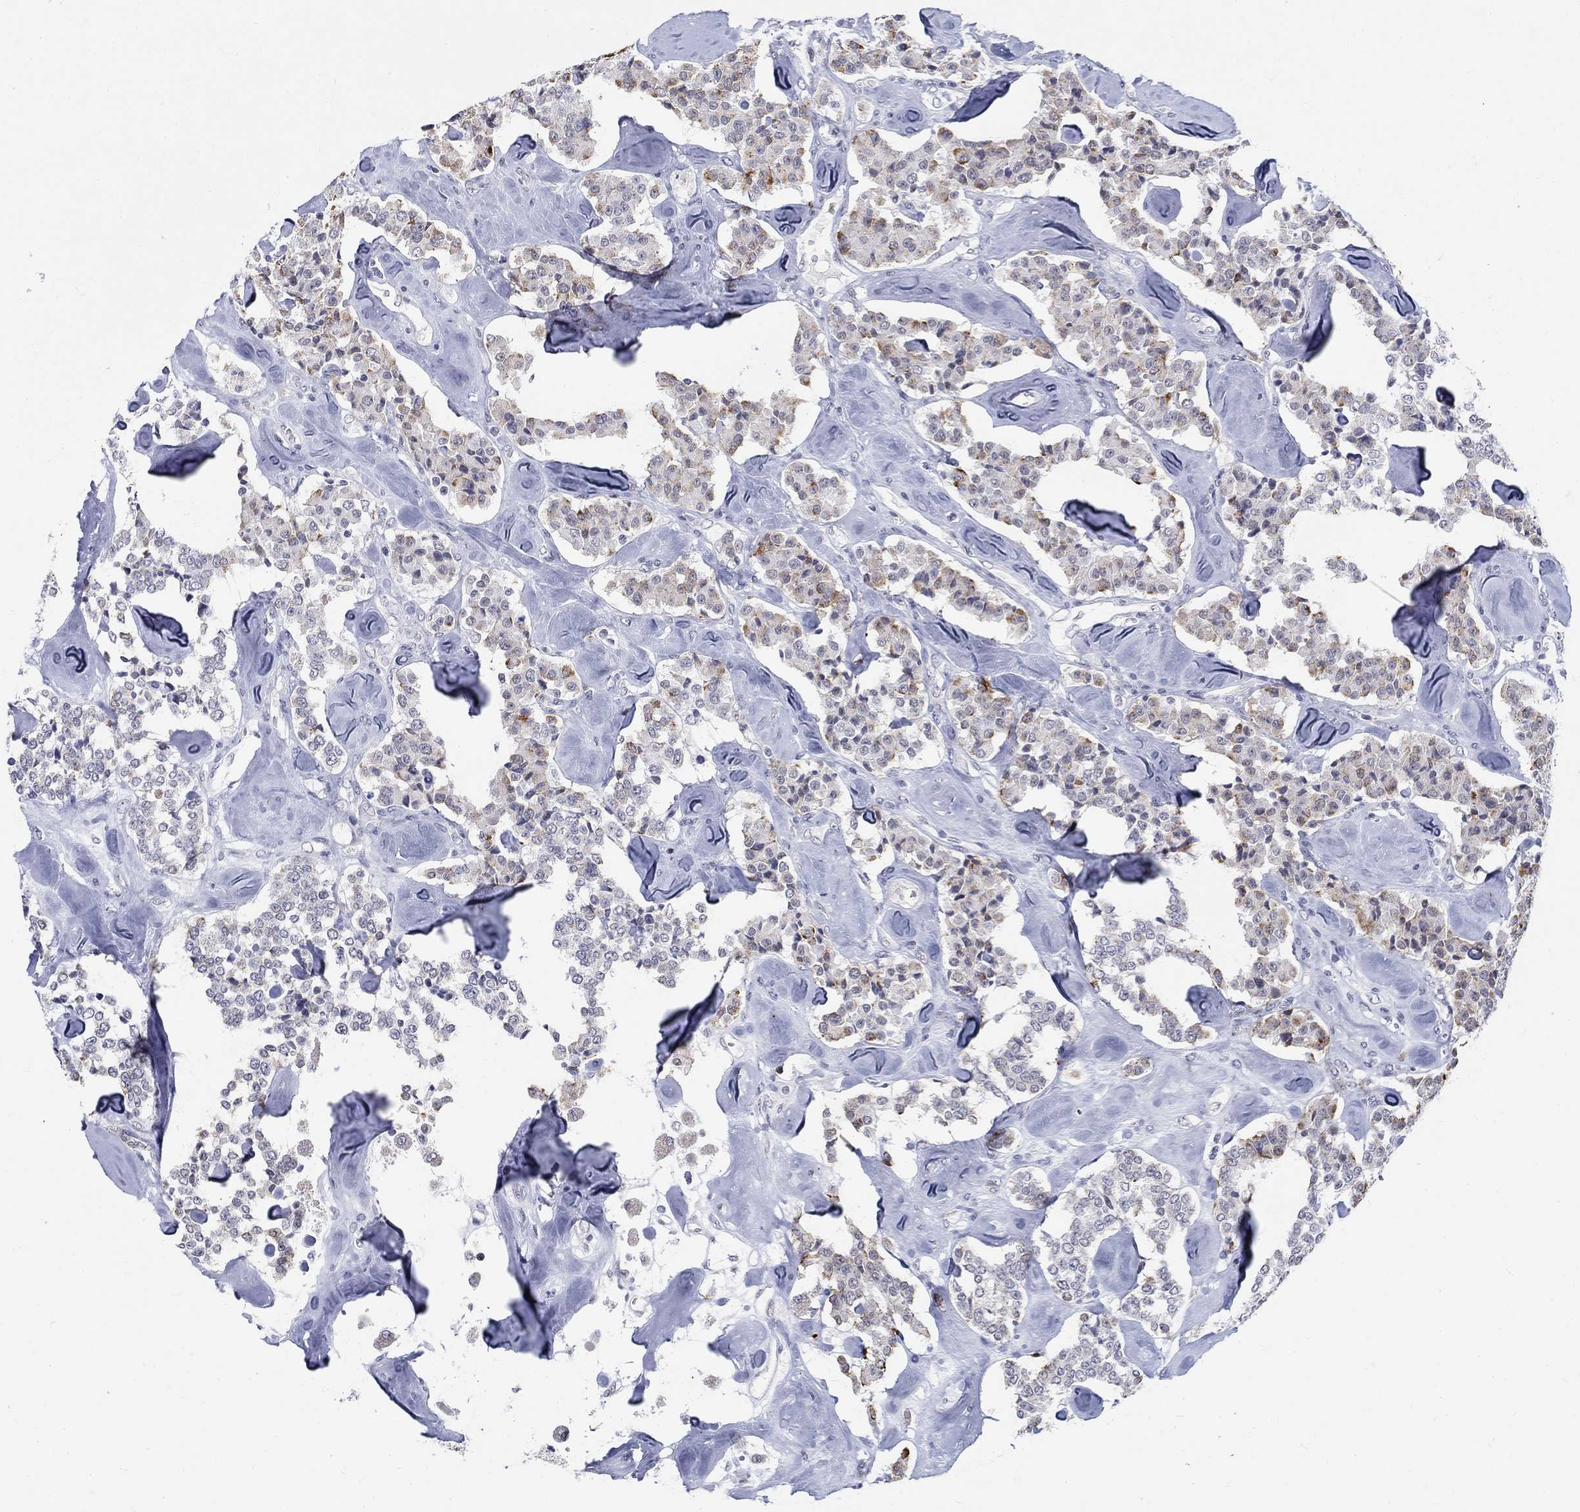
{"staining": {"intensity": "moderate", "quantity": "25%-75%", "location": "cytoplasmic/membranous"}, "tissue": "carcinoid", "cell_type": "Tumor cells", "image_type": "cancer", "snomed": [{"axis": "morphology", "description": "Carcinoid, malignant, NOS"}, {"axis": "topography", "description": "Pancreas"}], "caption": "Human carcinoid stained with a protein marker exhibits moderate staining in tumor cells.", "gene": "BHLHE22", "patient": {"sex": "male", "age": 41}}